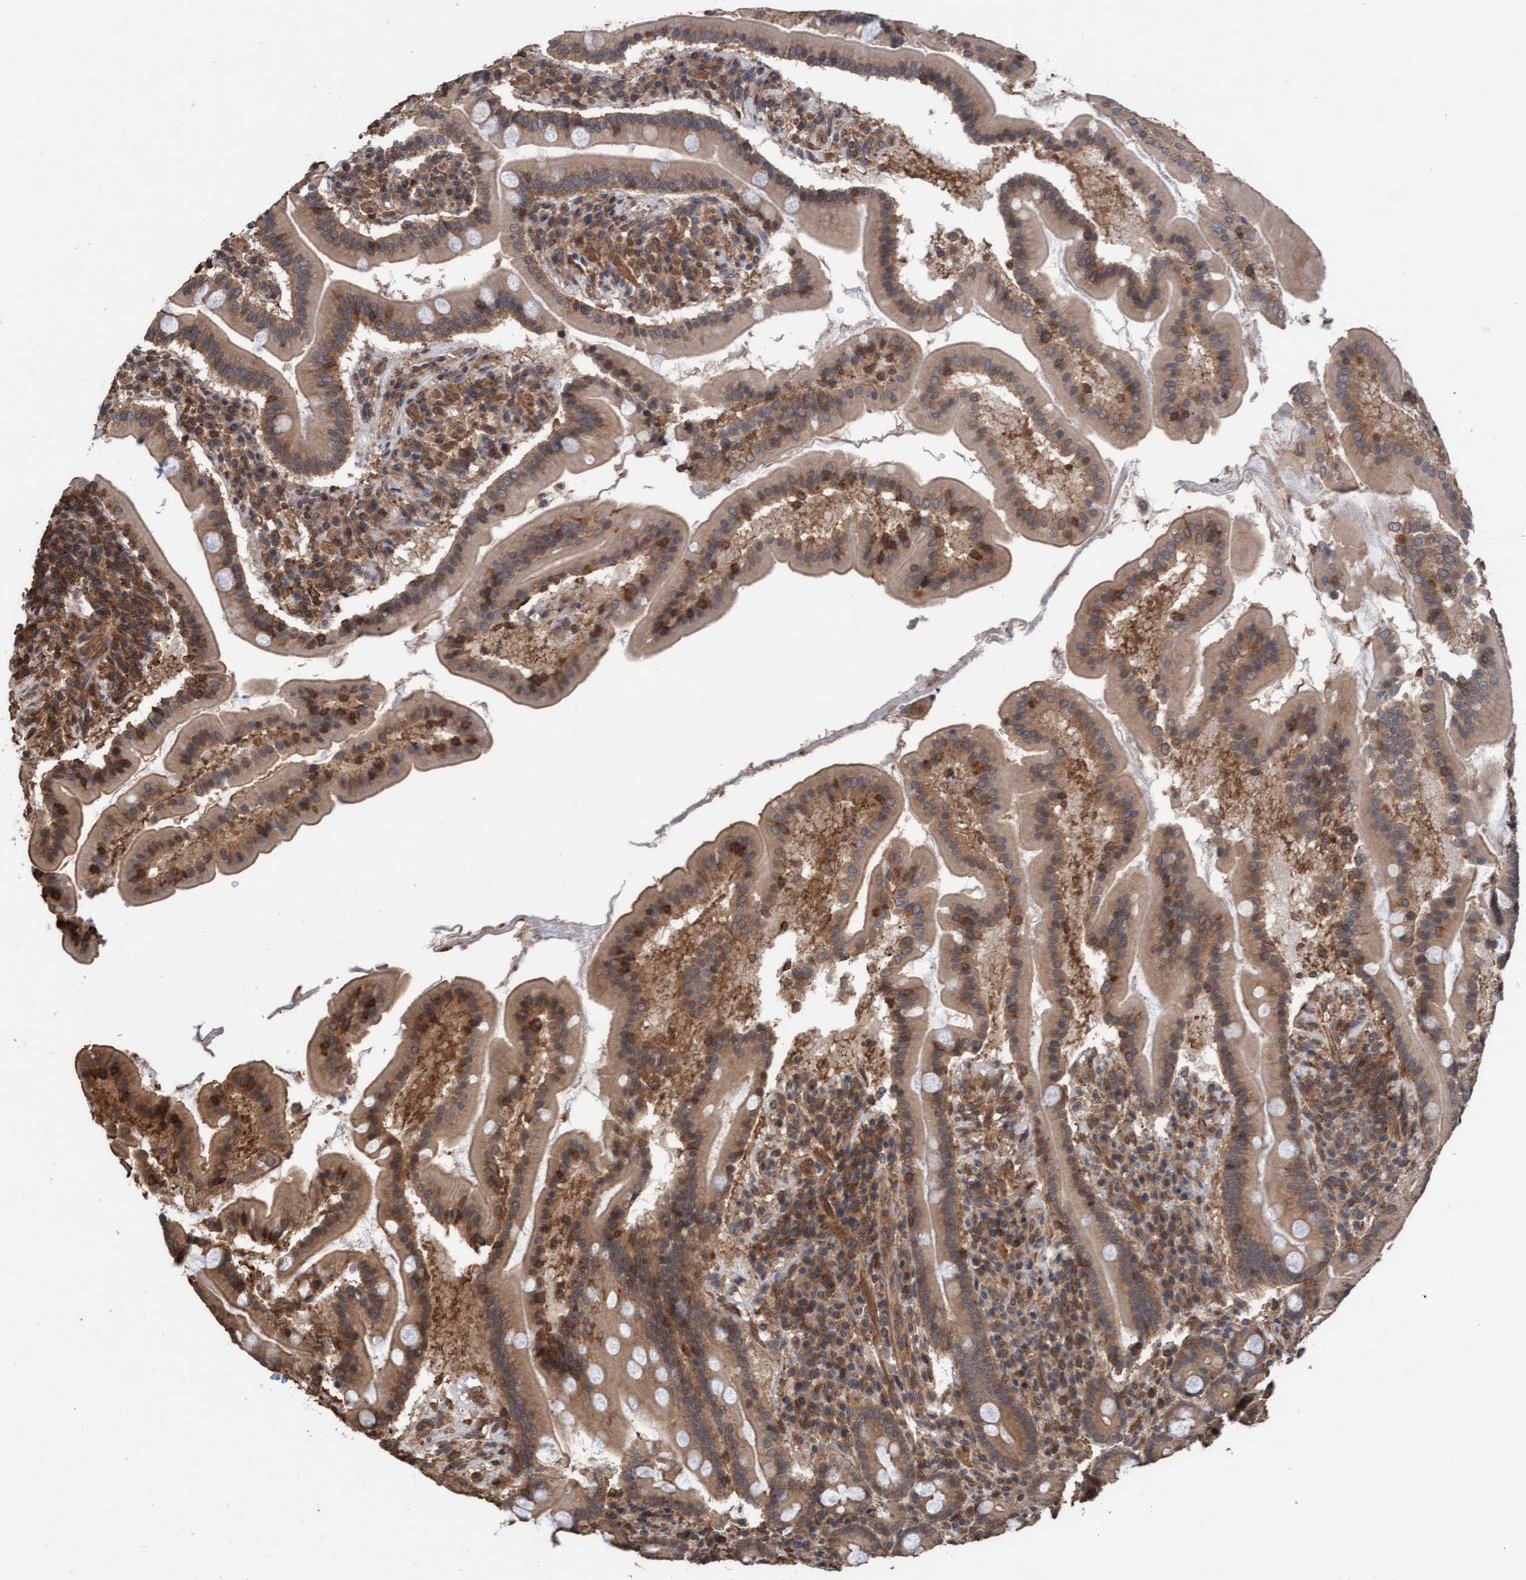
{"staining": {"intensity": "strong", "quantity": ">75%", "location": "cytoplasmic/membranous"}, "tissue": "duodenum", "cell_type": "Glandular cells", "image_type": "normal", "snomed": [{"axis": "morphology", "description": "Normal tissue, NOS"}, {"axis": "topography", "description": "Duodenum"}], "caption": "The micrograph displays staining of normal duodenum, revealing strong cytoplasmic/membranous protein expression (brown color) within glandular cells. (DAB = brown stain, brightfield microscopy at high magnification).", "gene": "FXR2", "patient": {"sex": "male", "age": 50}}